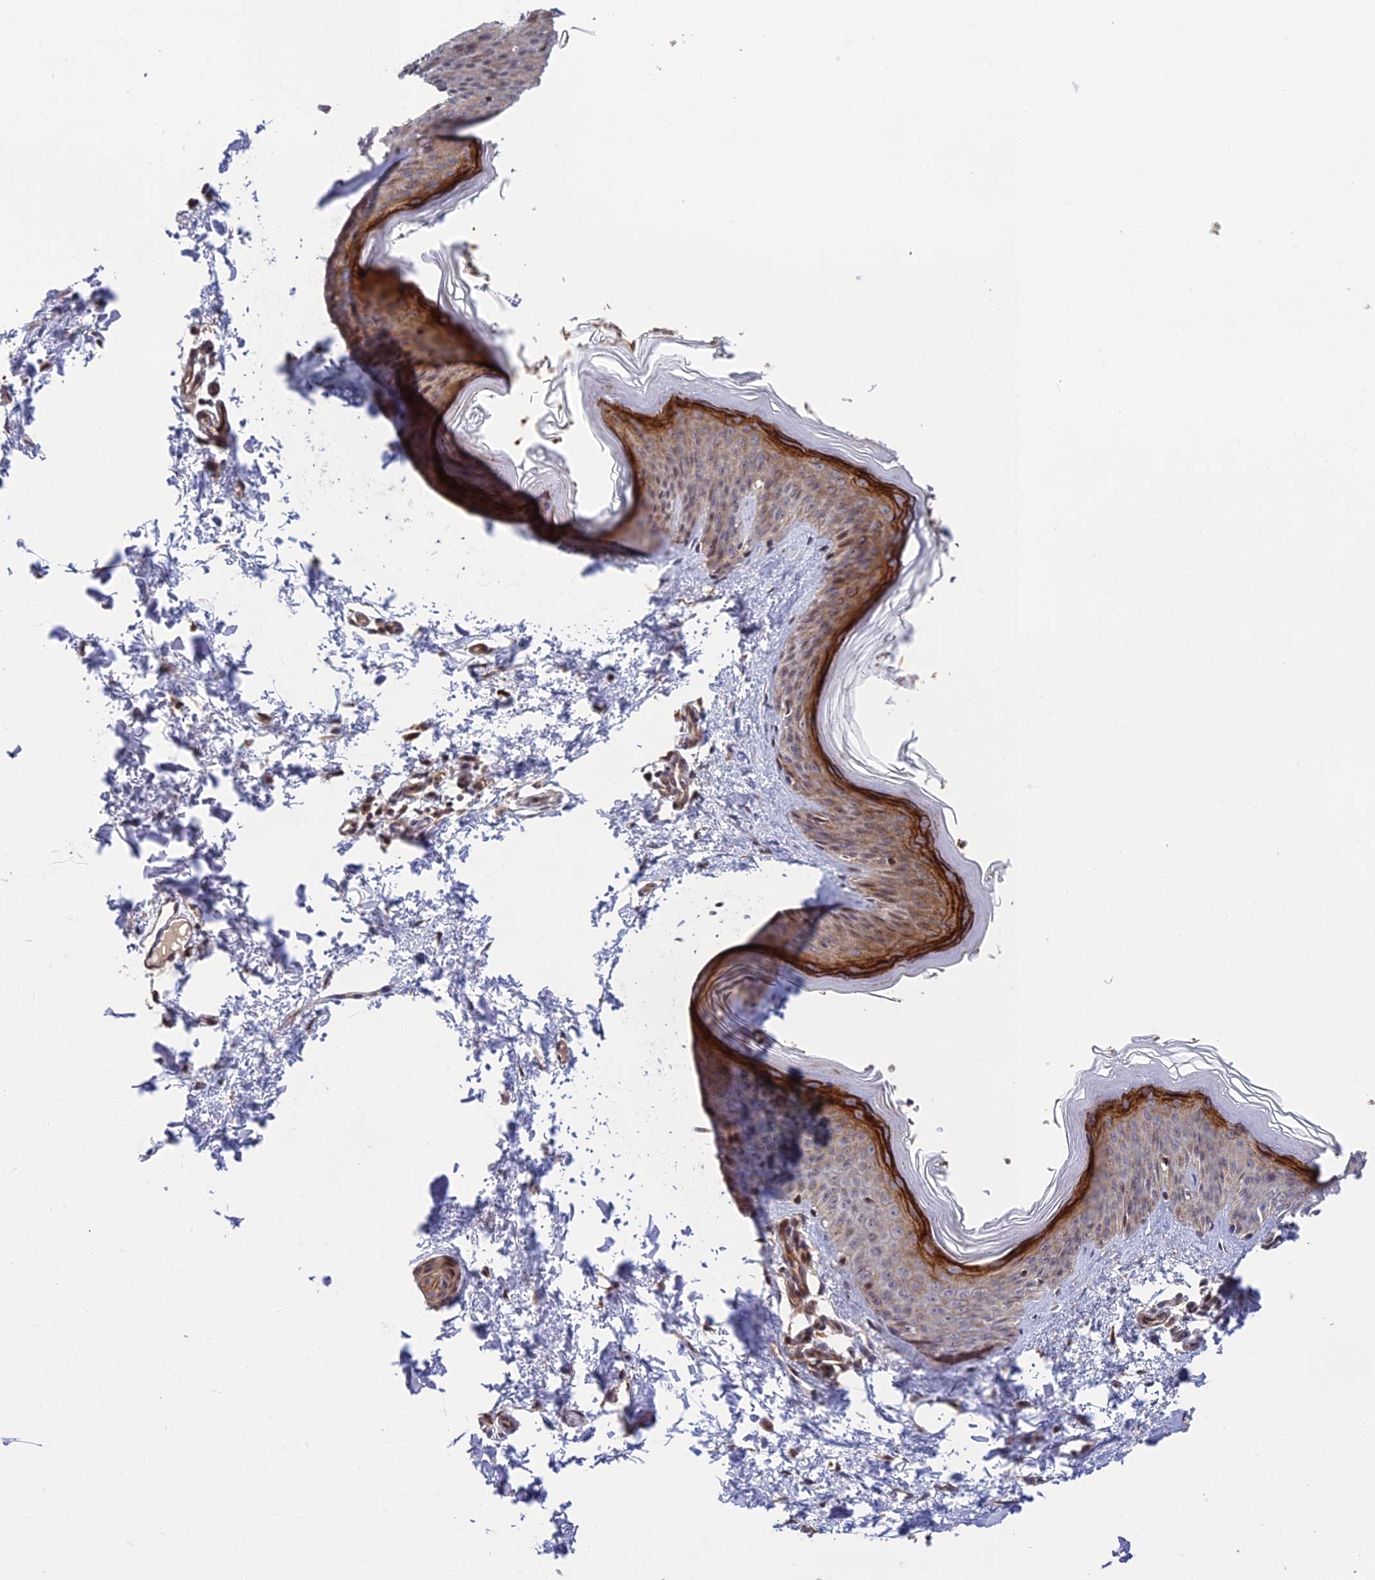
{"staining": {"intensity": "moderate", "quantity": ">75%", "location": "cytoplasmic/membranous,nuclear"}, "tissue": "skin", "cell_type": "Fibroblasts", "image_type": "normal", "snomed": [{"axis": "morphology", "description": "Normal tissue, NOS"}, {"axis": "topography", "description": "Skin"}], "caption": "Brown immunohistochemical staining in normal skin exhibits moderate cytoplasmic/membranous,nuclear positivity in about >75% of fibroblasts.", "gene": "SMIM7", "patient": {"sex": "female", "age": 27}}